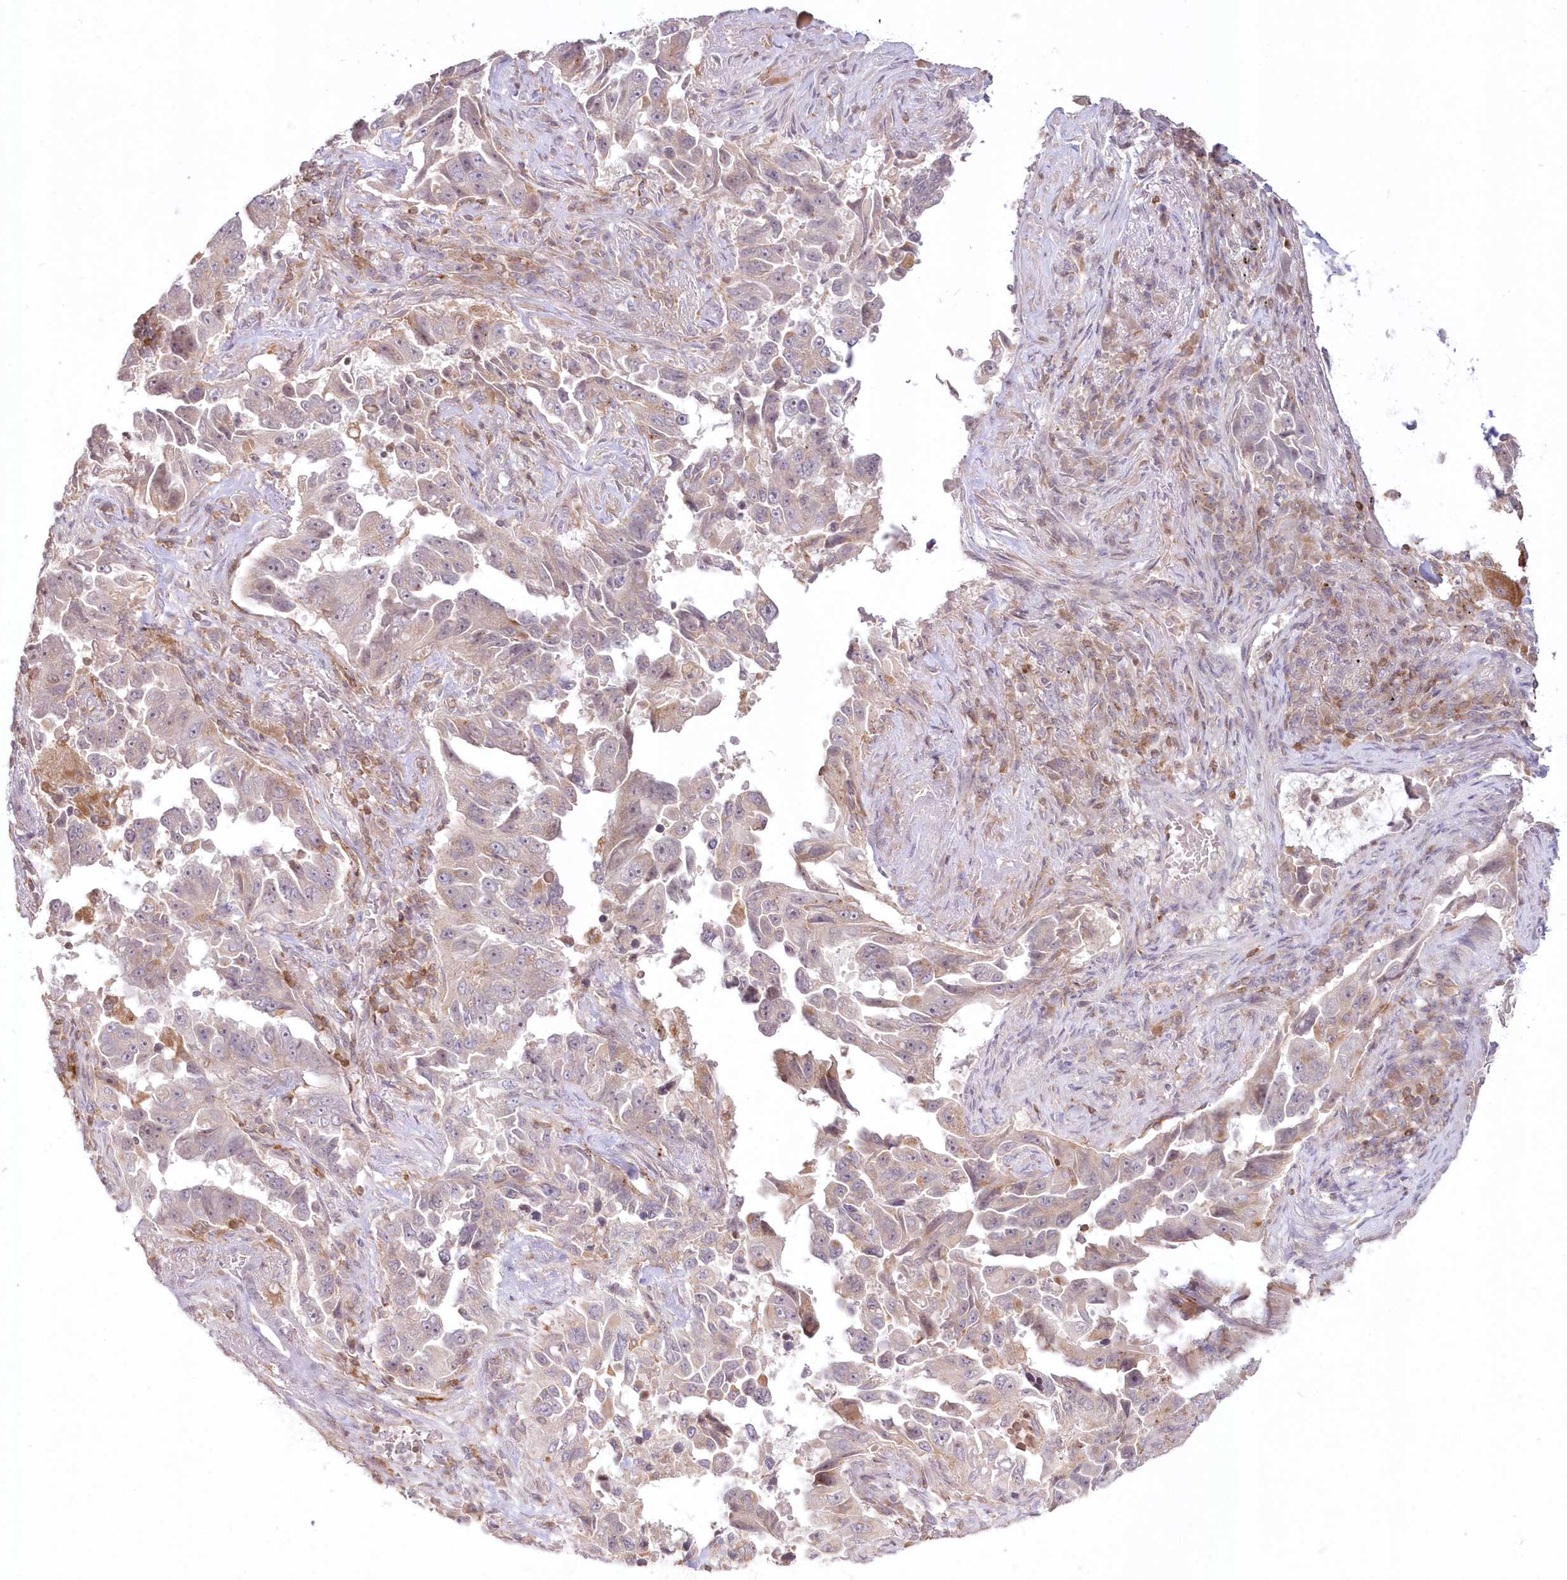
{"staining": {"intensity": "negative", "quantity": "none", "location": "none"}, "tissue": "lung cancer", "cell_type": "Tumor cells", "image_type": "cancer", "snomed": [{"axis": "morphology", "description": "Adenocarcinoma, NOS"}, {"axis": "topography", "description": "Lung"}], "caption": "Micrograph shows no significant protein positivity in tumor cells of lung adenocarcinoma. Nuclei are stained in blue.", "gene": "MTMR3", "patient": {"sex": "female", "age": 51}}